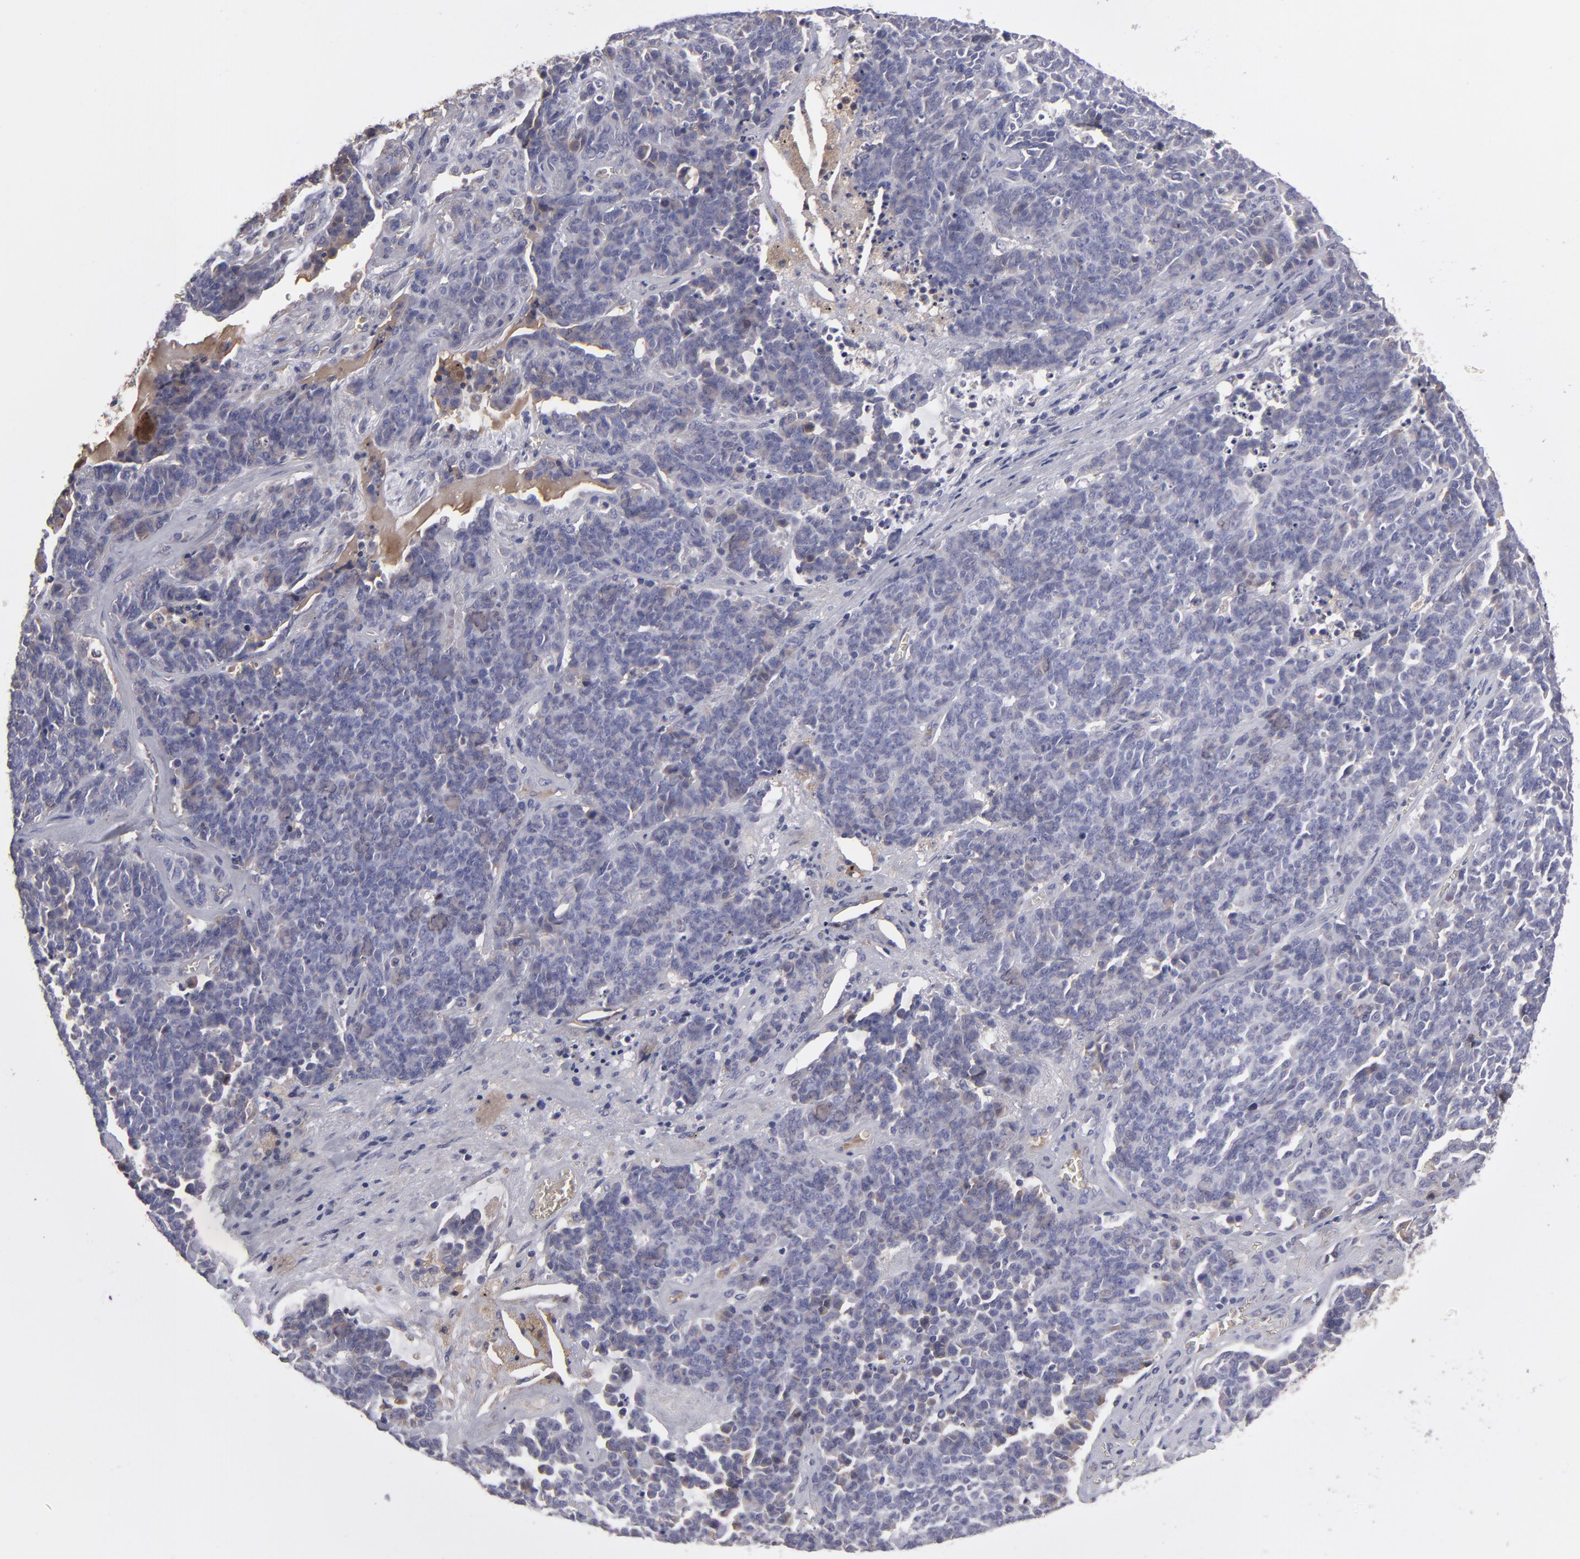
{"staining": {"intensity": "negative", "quantity": "none", "location": "none"}, "tissue": "lung cancer", "cell_type": "Tumor cells", "image_type": "cancer", "snomed": [{"axis": "morphology", "description": "Neoplasm, malignant, NOS"}, {"axis": "topography", "description": "Lung"}], "caption": "There is no significant expression in tumor cells of lung cancer.", "gene": "ITIH4", "patient": {"sex": "female", "age": 58}}